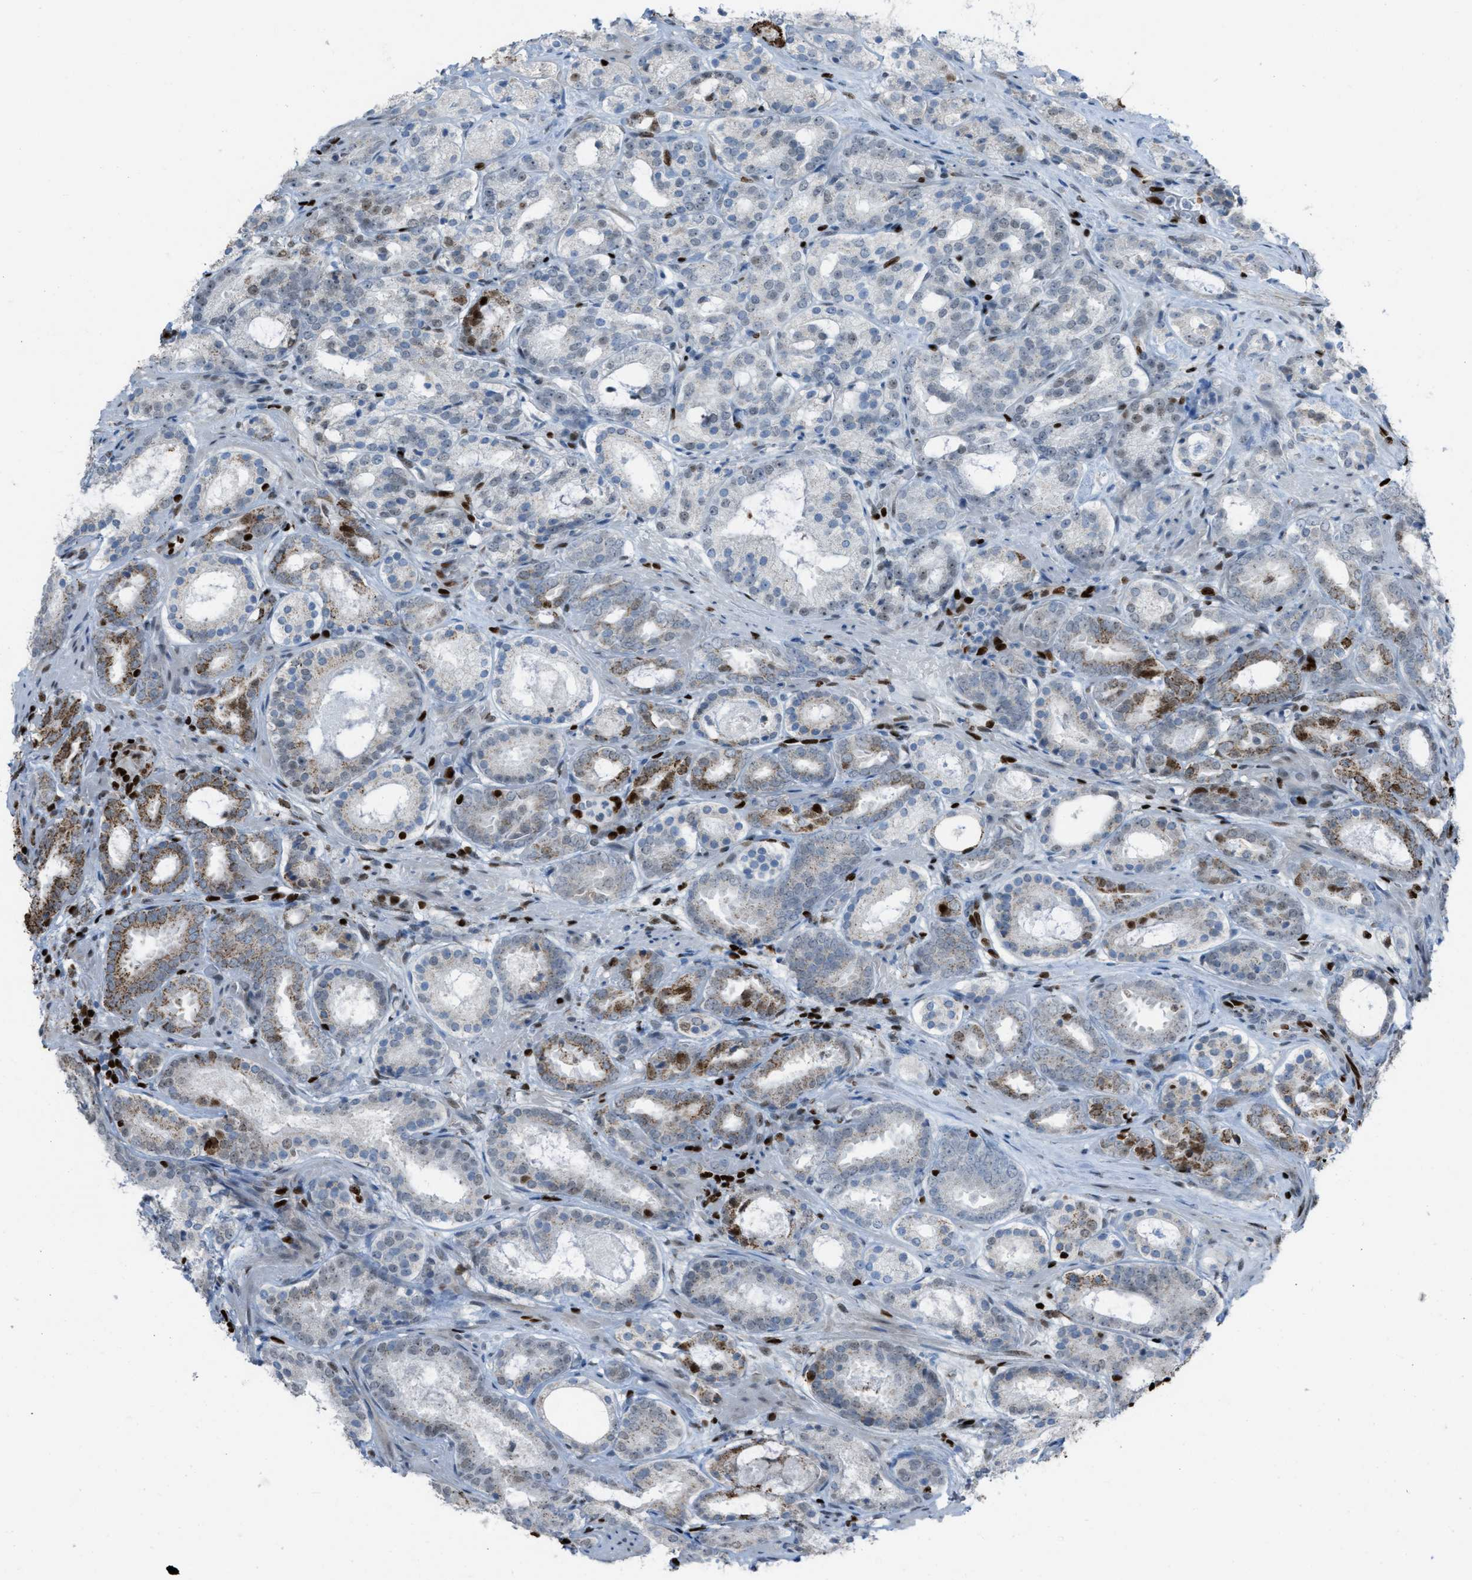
{"staining": {"intensity": "moderate", "quantity": "<25%", "location": "cytoplasmic/membranous,nuclear"}, "tissue": "prostate cancer", "cell_type": "Tumor cells", "image_type": "cancer", "snomed": [{"axis": "morphology", "description": "Adenocarcinoma, Low grade"}, {"axis": "topography", "description": "Prostate"}], "caption": "Human prostate adenocarcinoma (low-grade) stained for a protein (brown) exhibits moderate cytoplasmic/membranous and nuclear positive expression in about <25% of tumor cells.", "gene": "SLFN5", "patient": {"sex": "male", "age": 69}}